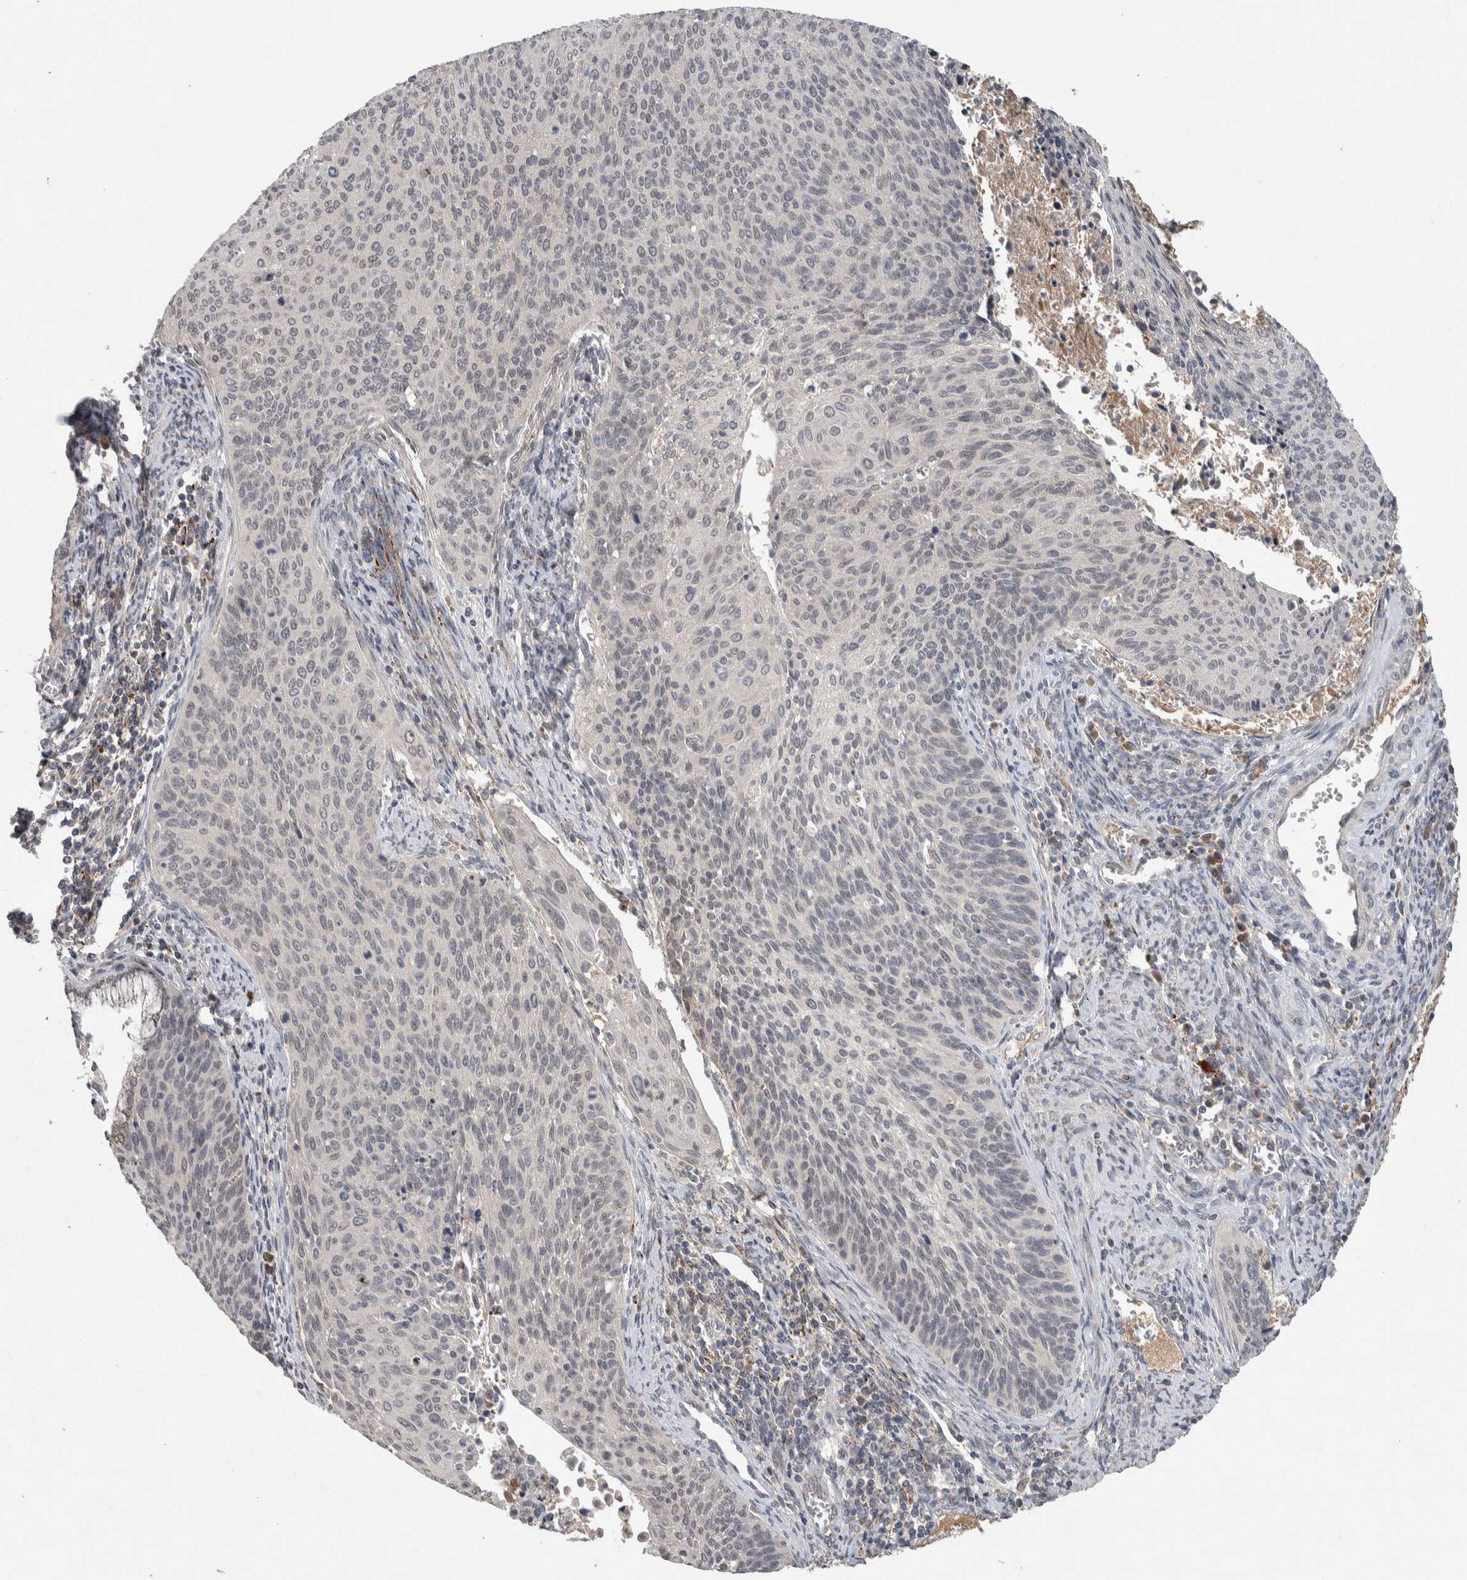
{"staining": {"intensity": "weak", "quantity": "<25%", "location": "nuclear"}, "tissue": "cervical cancer", "cell_type": "Tumor cells", "image_type": "cancer", "snomed": [{"axis": "morphology", "description": "Squamous cell carcinoma, NOS"}, {"axis": "topography", "description": "Cervix"}], "caption": "Immunohistochemistry image of neoplastic tissue: human squamous cell carcinoma (cervical) stained with DAB (3,3'-diaminobenzidine) reveals no significant protein staining in tumor cells.", "gene": "CHRM3", "patient": {"sex": "female", "age": 55}}